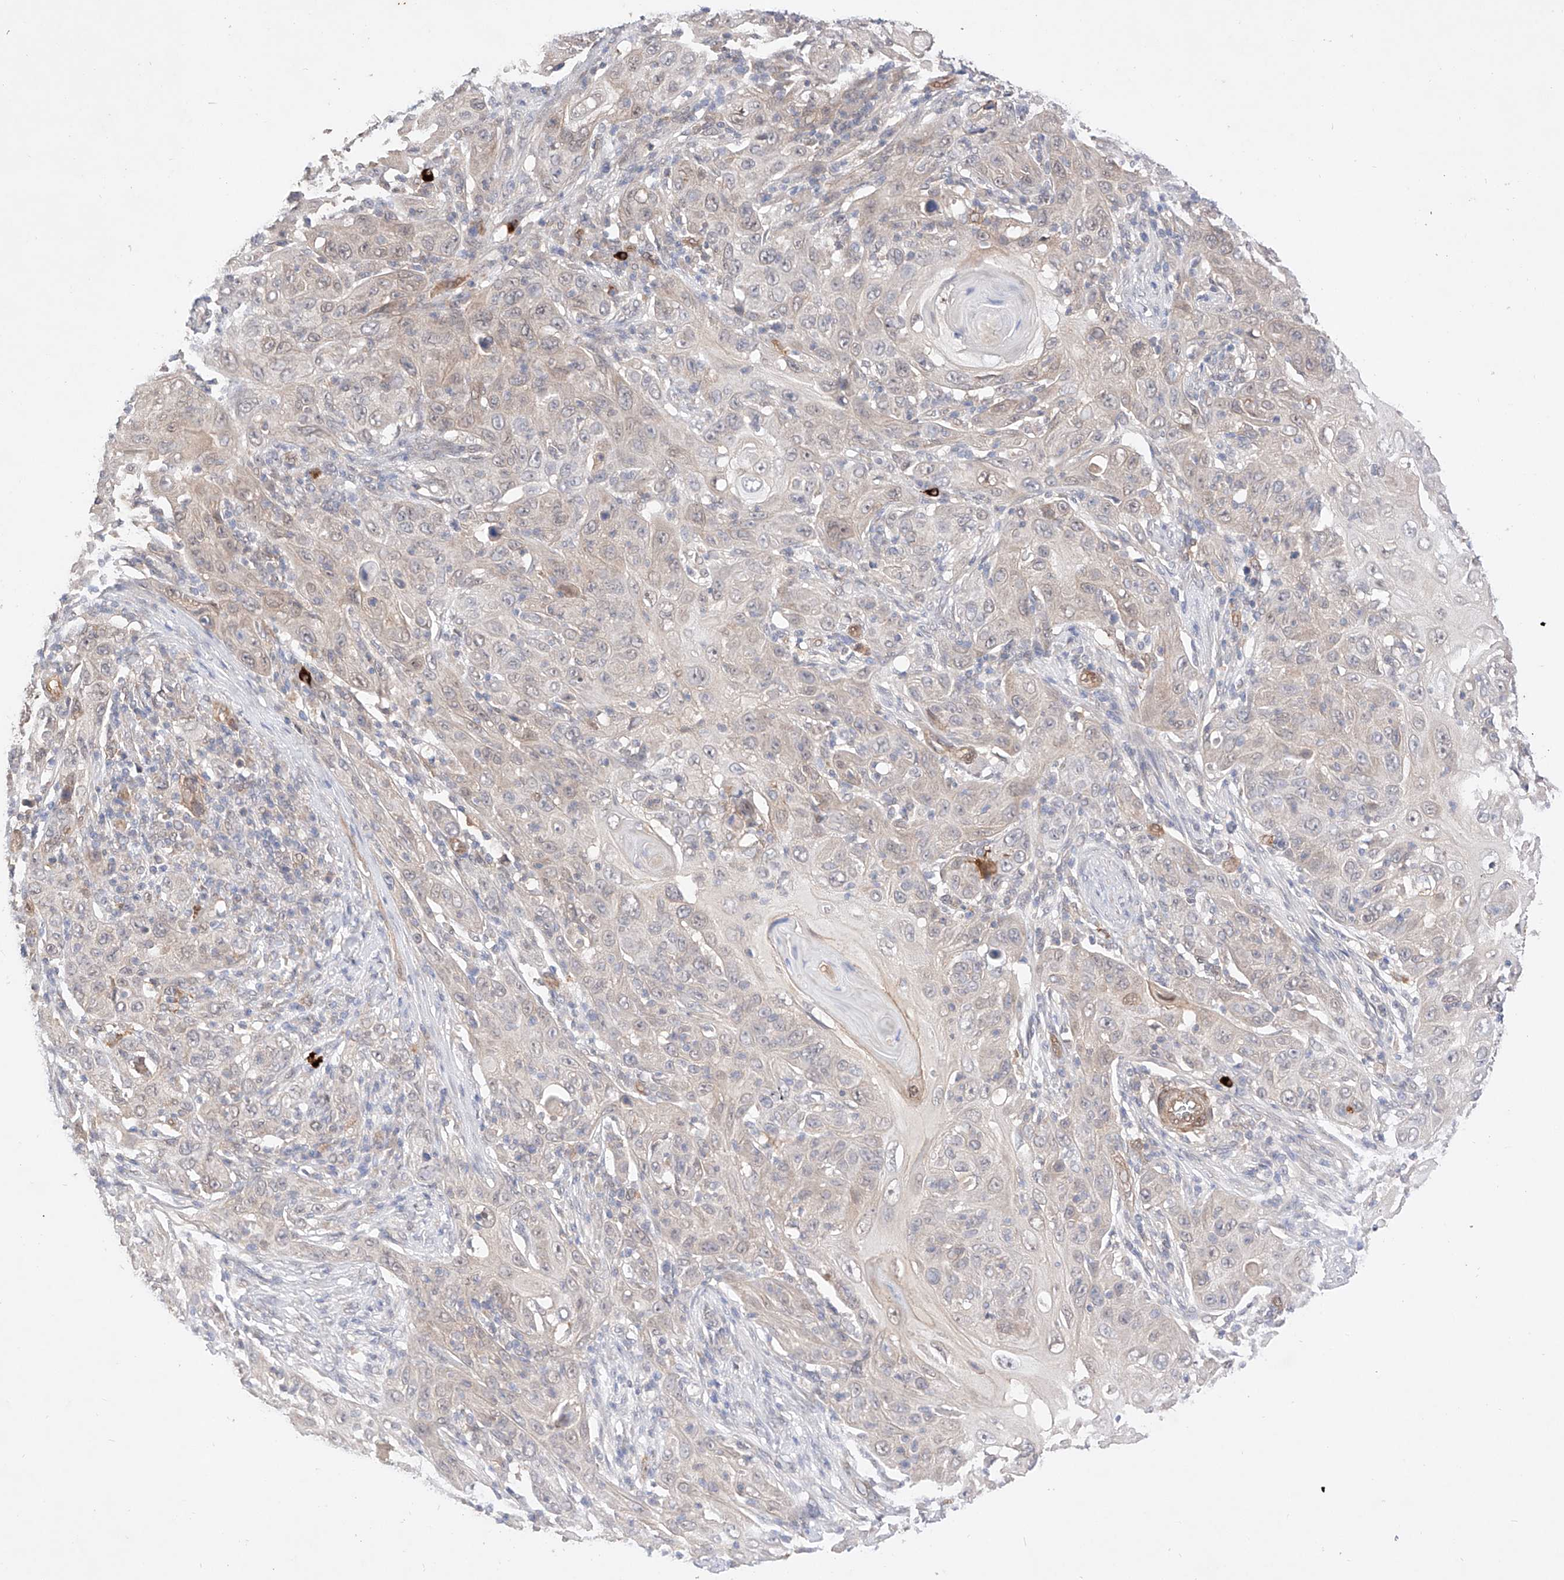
{"staining": {"intensity": "negative", "quantity": "none", "location": "none"}, "tissue": "skin cancer", "cell_type": "Tumor cells", "image_type": "cancer", "snomed": [{"axis": "morphology", "description": "Squamous cell carcinoma, NOS"}, {"axis": "topography", "description": "Skin"}], "caption": "This micrograph is of skin cancer (squamous cell carcinoma) stained with immunohistochemistry (IHC) to label a protein in brown with the nuclei are counter-stained blue. There is no staining in tumor cells. (Brightfield microscopy of DAB immunohistochemistry (IHC) at high magnification).", "gene": "ZNF124", "patient": {"sex": "female", "age": 88}}